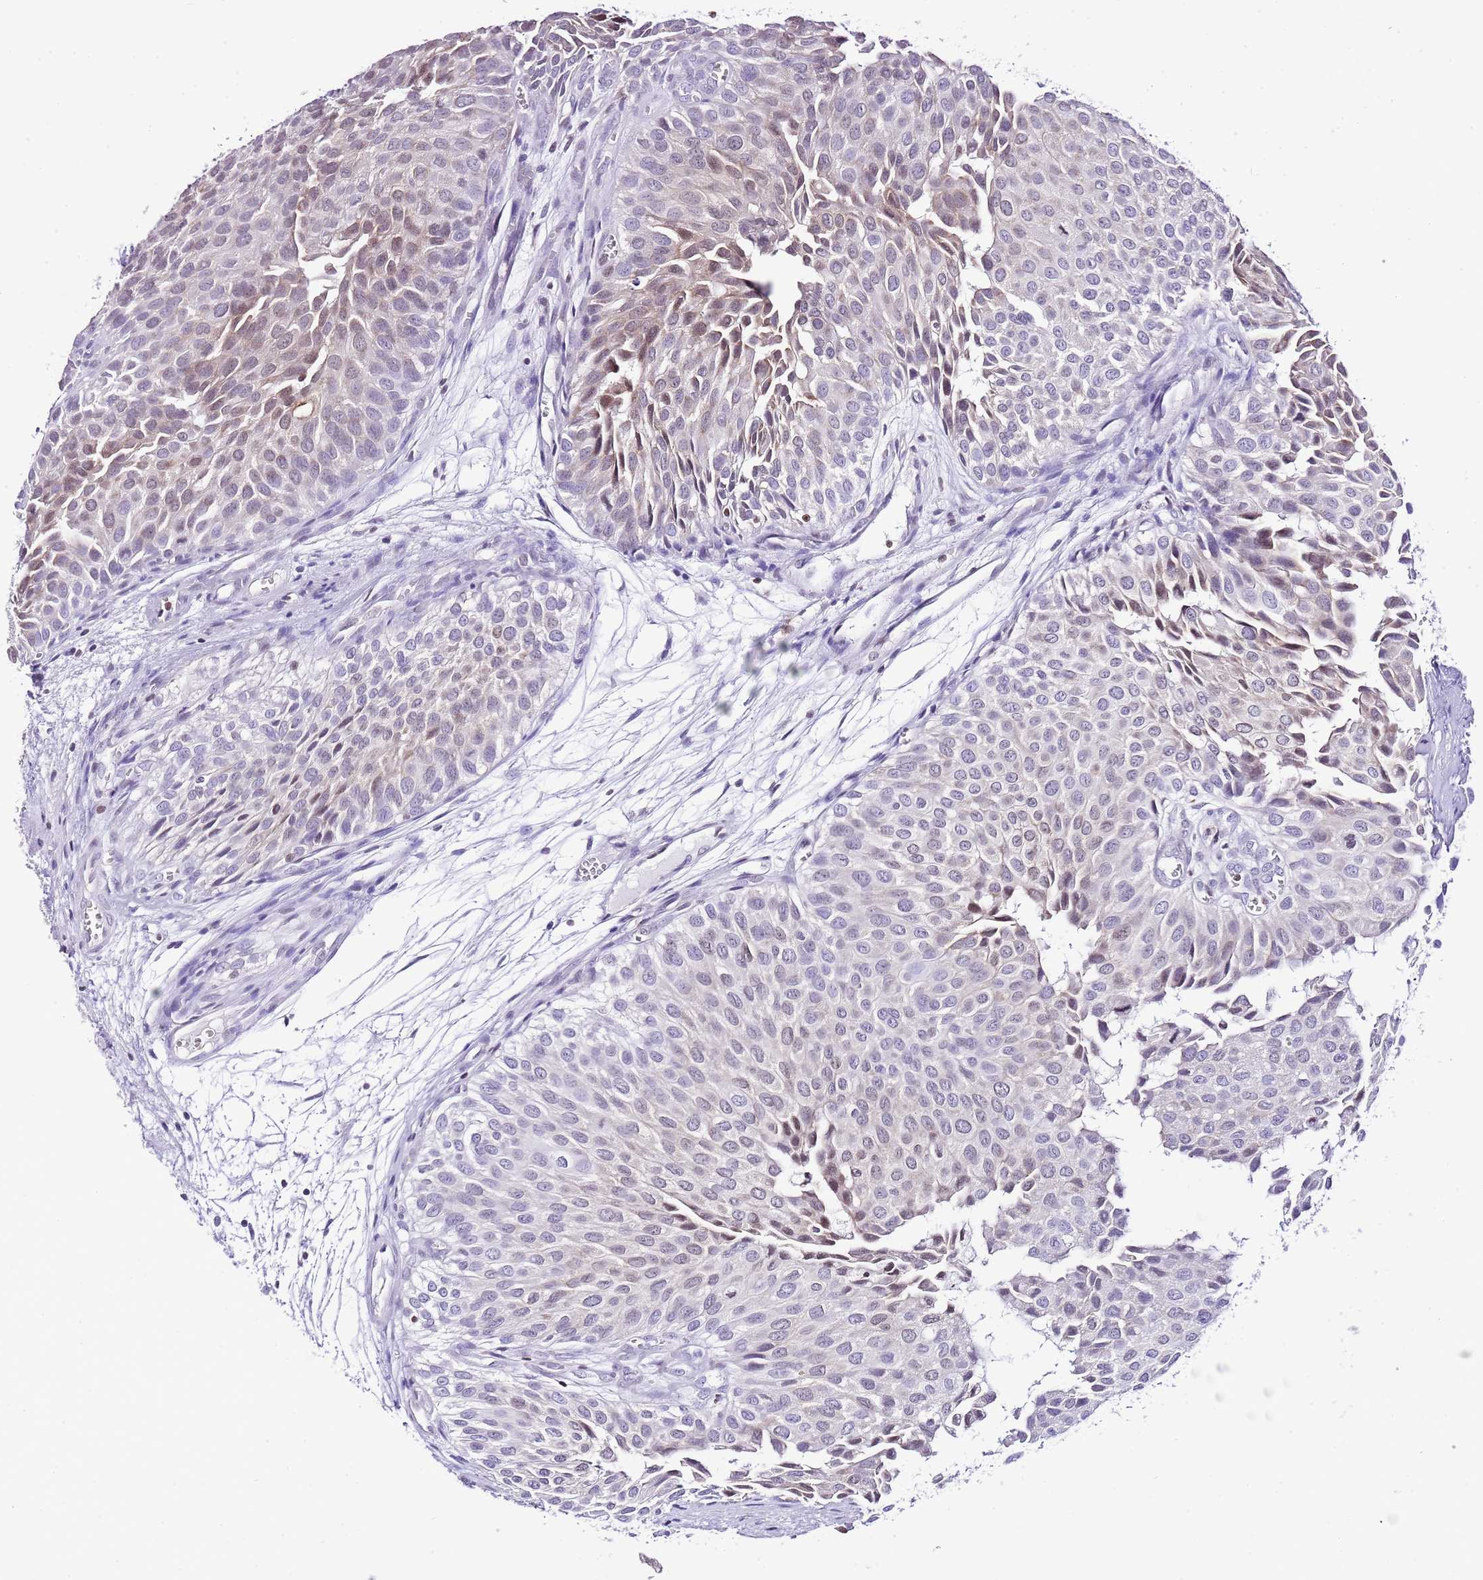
{"staining": {"intensity": "weak", "quantity": "<25%", "location": "nuclear"}, "tissue": "urothelial cancer", "cell_type": "Tumor cells", "image_type": "cancer", "snomed": [{"axis": "morphology", "description": "Urothelial carcinoma, Low grade"}, {"axis": "topography", "description": "Urinary bladder"}], "caption": "Urothelial cancer was stained to show a protein in brown. There is no significant positivity in tumor cells. (DAB IHC visualized using brightfield microscopy, high magnification).", "gene": "PRR15", "patient": {"sex": "male", "age": 88}}